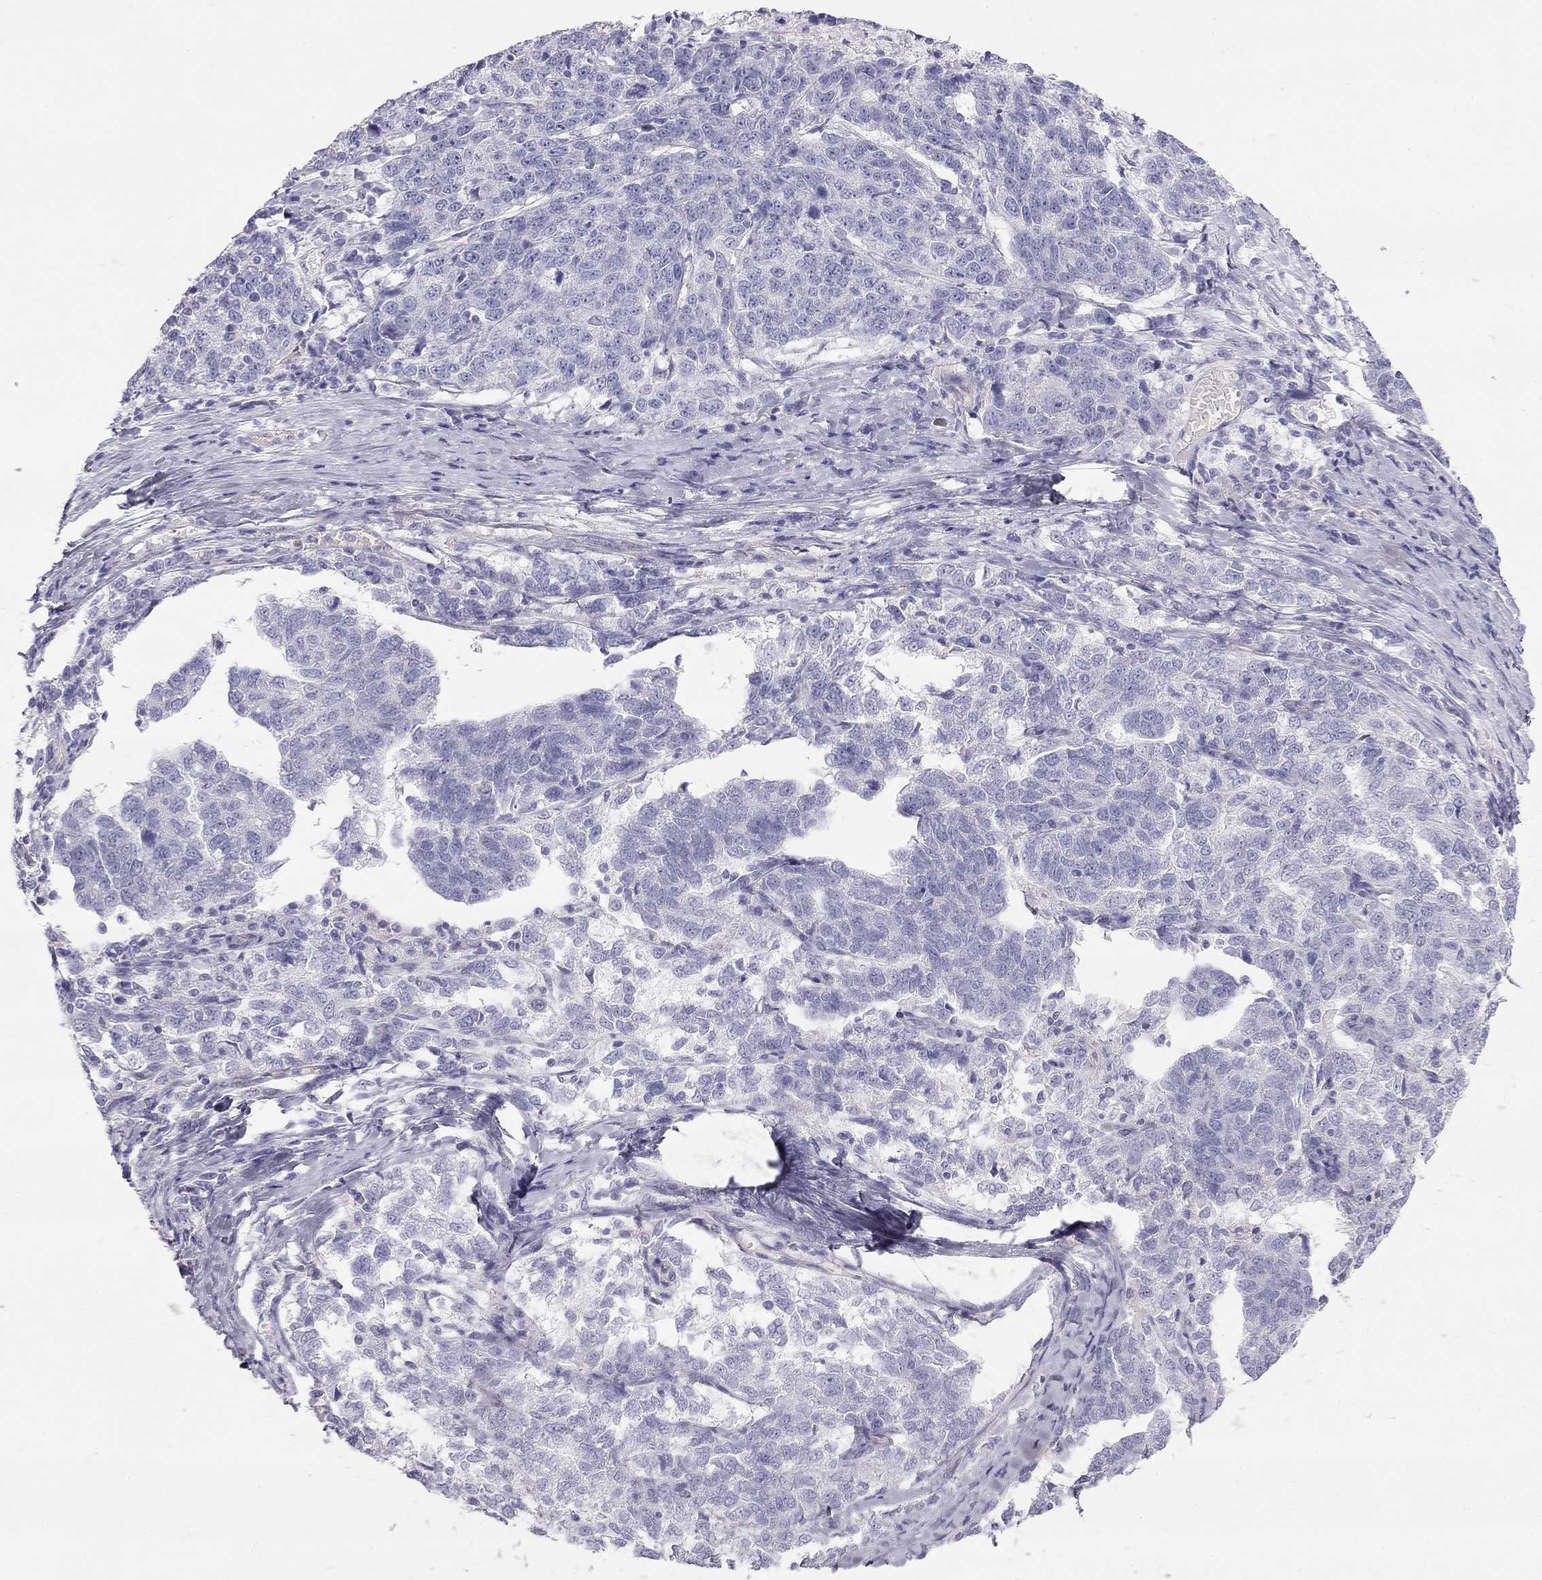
{"staining": {"intensity": "negative", "quantity": "none", "location": "none"}, "tissue": "ovarian cancer", "cell_type": "Tumor cells", "image_type": "cancer", "snomed": [{"axis": "morphology", "description": "Cystadenocarcinoma, serous, NOS"}, {"axis": "topography", "description": "Ovary"}], "caption": "Tumor cells are negative for brown protein staining in serous cystadenocarcinoma (ovarian). The staining is performed using DAB (3,3'-diaminobenzidine) brown chromogen with nuclei counter-stained in using hematoxylin.", "gene": "TDRD6", "patient": {"sex": "female", "age": 71}}